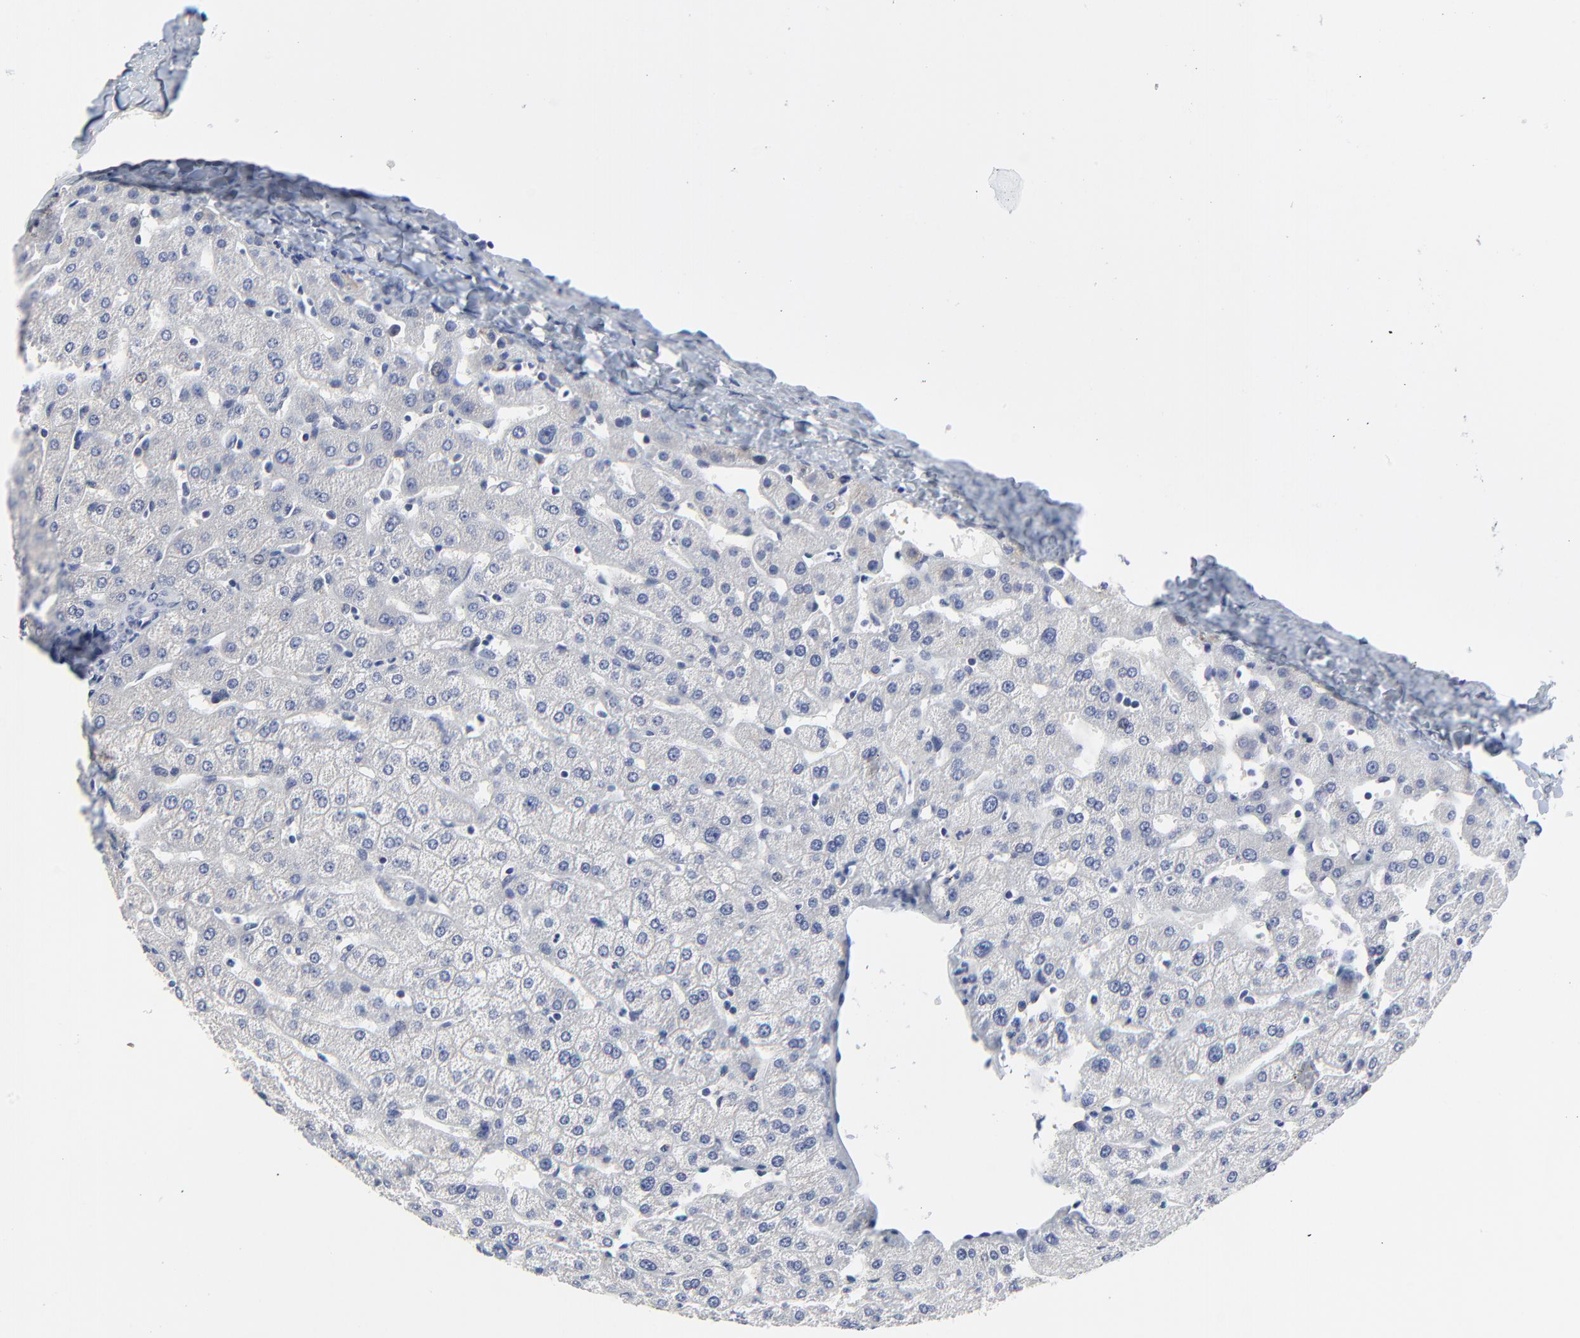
{"staining": {"intensity": "negative", "quantity": "none", "location": "none"}, "tissue": "liver", "cell_type": "Cholangiocytes", "image_type": "normal", "snomed": [{"axis": "morphology", "description": "Normal tissue, NOS"}, {"axis": "morphology", "description": "Fibrosis, NOS"}, {"axis": "topography", "description": "Liver"}], "caption": "This is a histopathology image of immunohistochemistry (IHC) staining of normal liver, which shows no expression in cholangiocytes. (DAB (3,3'-diaminobenzidine) immunohistochemistry (IHC) with hematoxylin counter stain).", "gene": "NLGN3", "patient": {"sex": "female", "age": 29}}